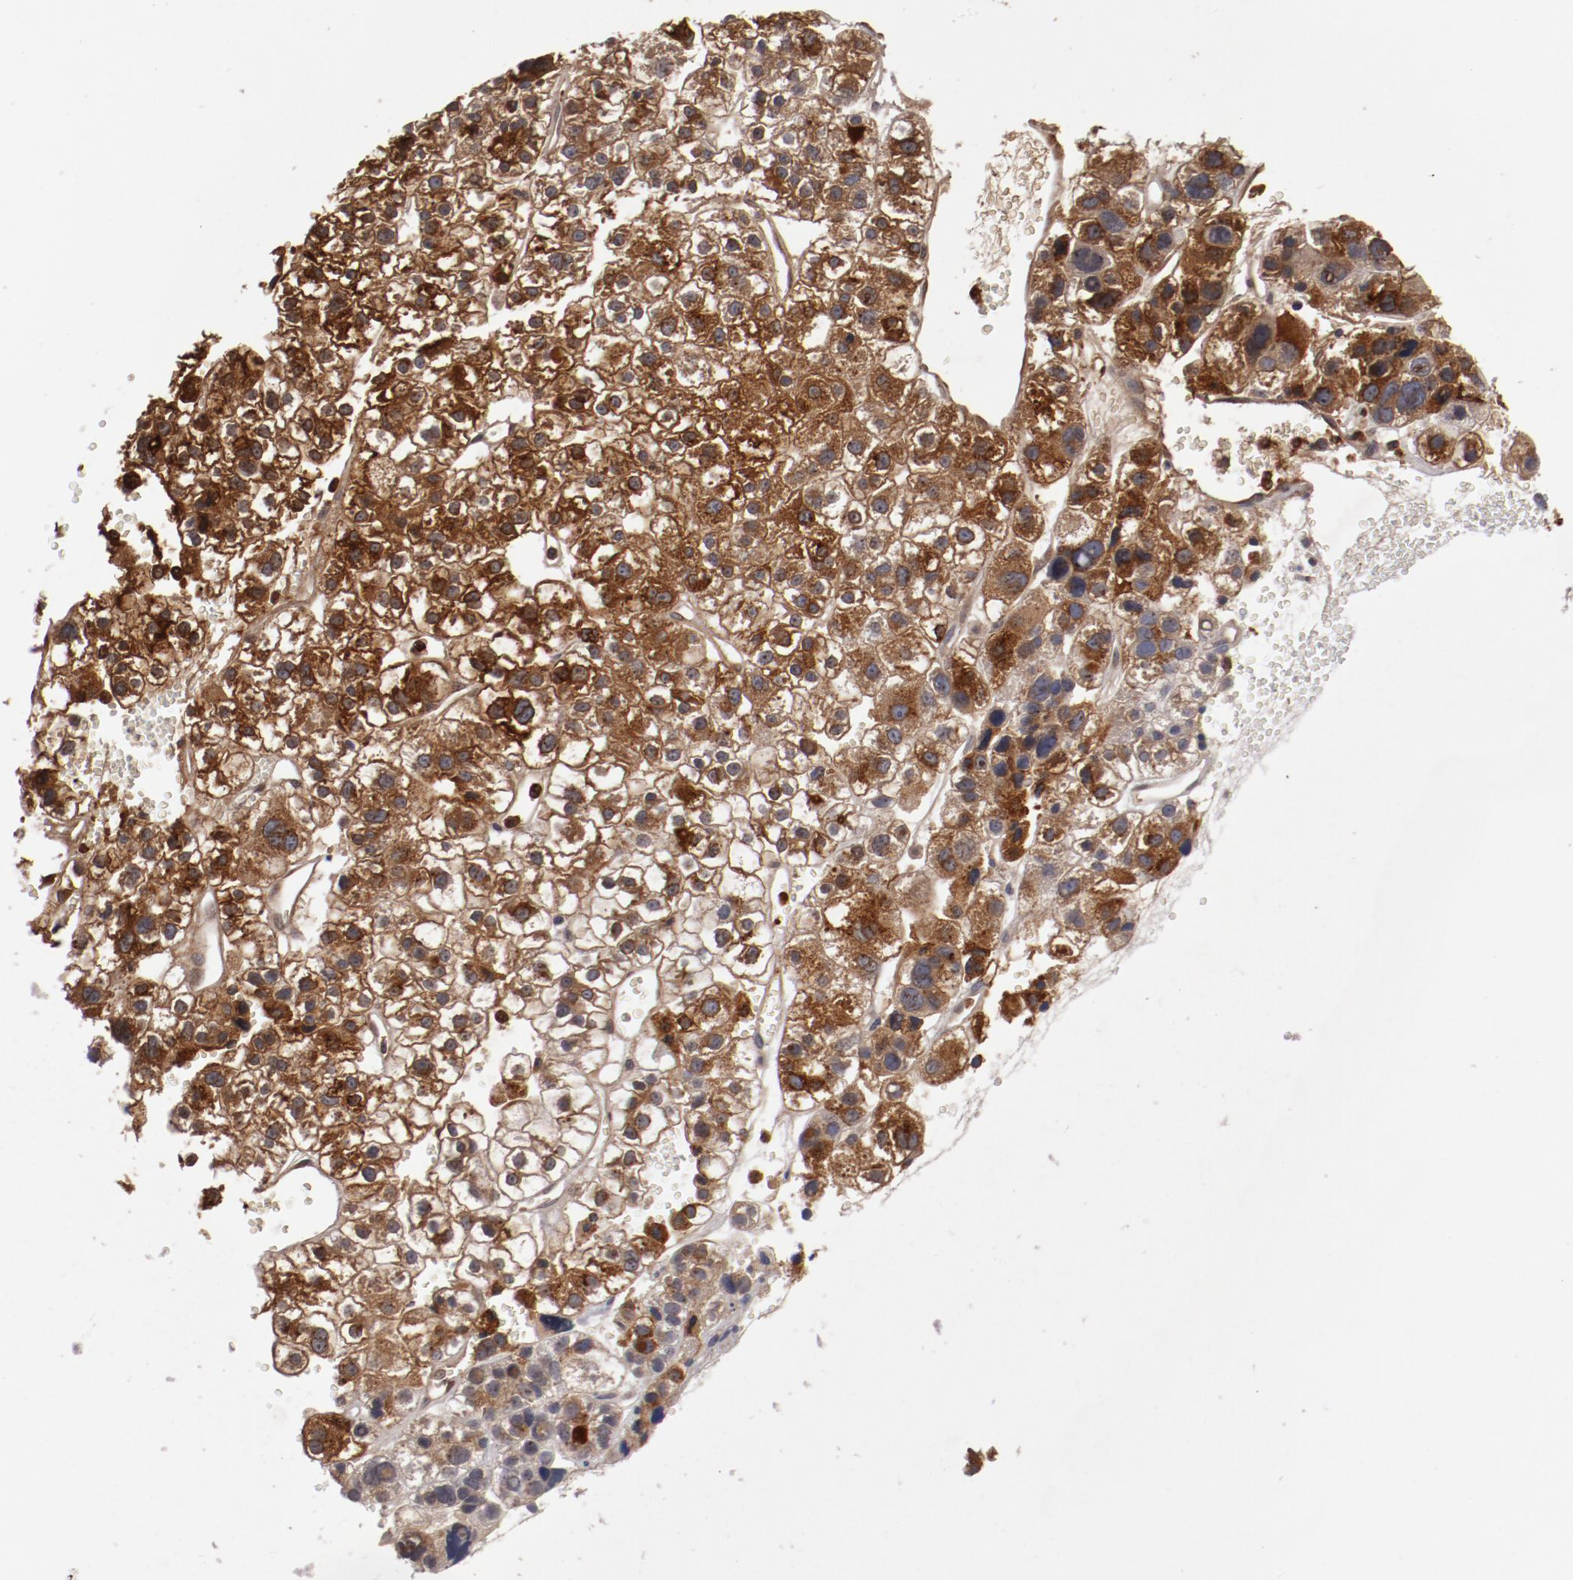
{"staining": {"intensity": "strong", "quantity": ">75%", "location": "cytoplasmic/membranous,nuclear"}, "tissue": "liver cancer", "cell_type": "Tumor cells", "image_type": "cancer", "snomed": [{"axis": "morphology", "description": "Carcinoma, Hepatocellular, NOS"}, {"axis": "topography", "description": "Liver"}], "caption": "Protein expression analysis of human liver hepatocellular carcinoma reveals strong cytoplasmic/membranous and nuclear positivity in approximately >75% of tumor cells.", "gene": "SERPINA7", "patient": {"sex": "female", "age": 85}}